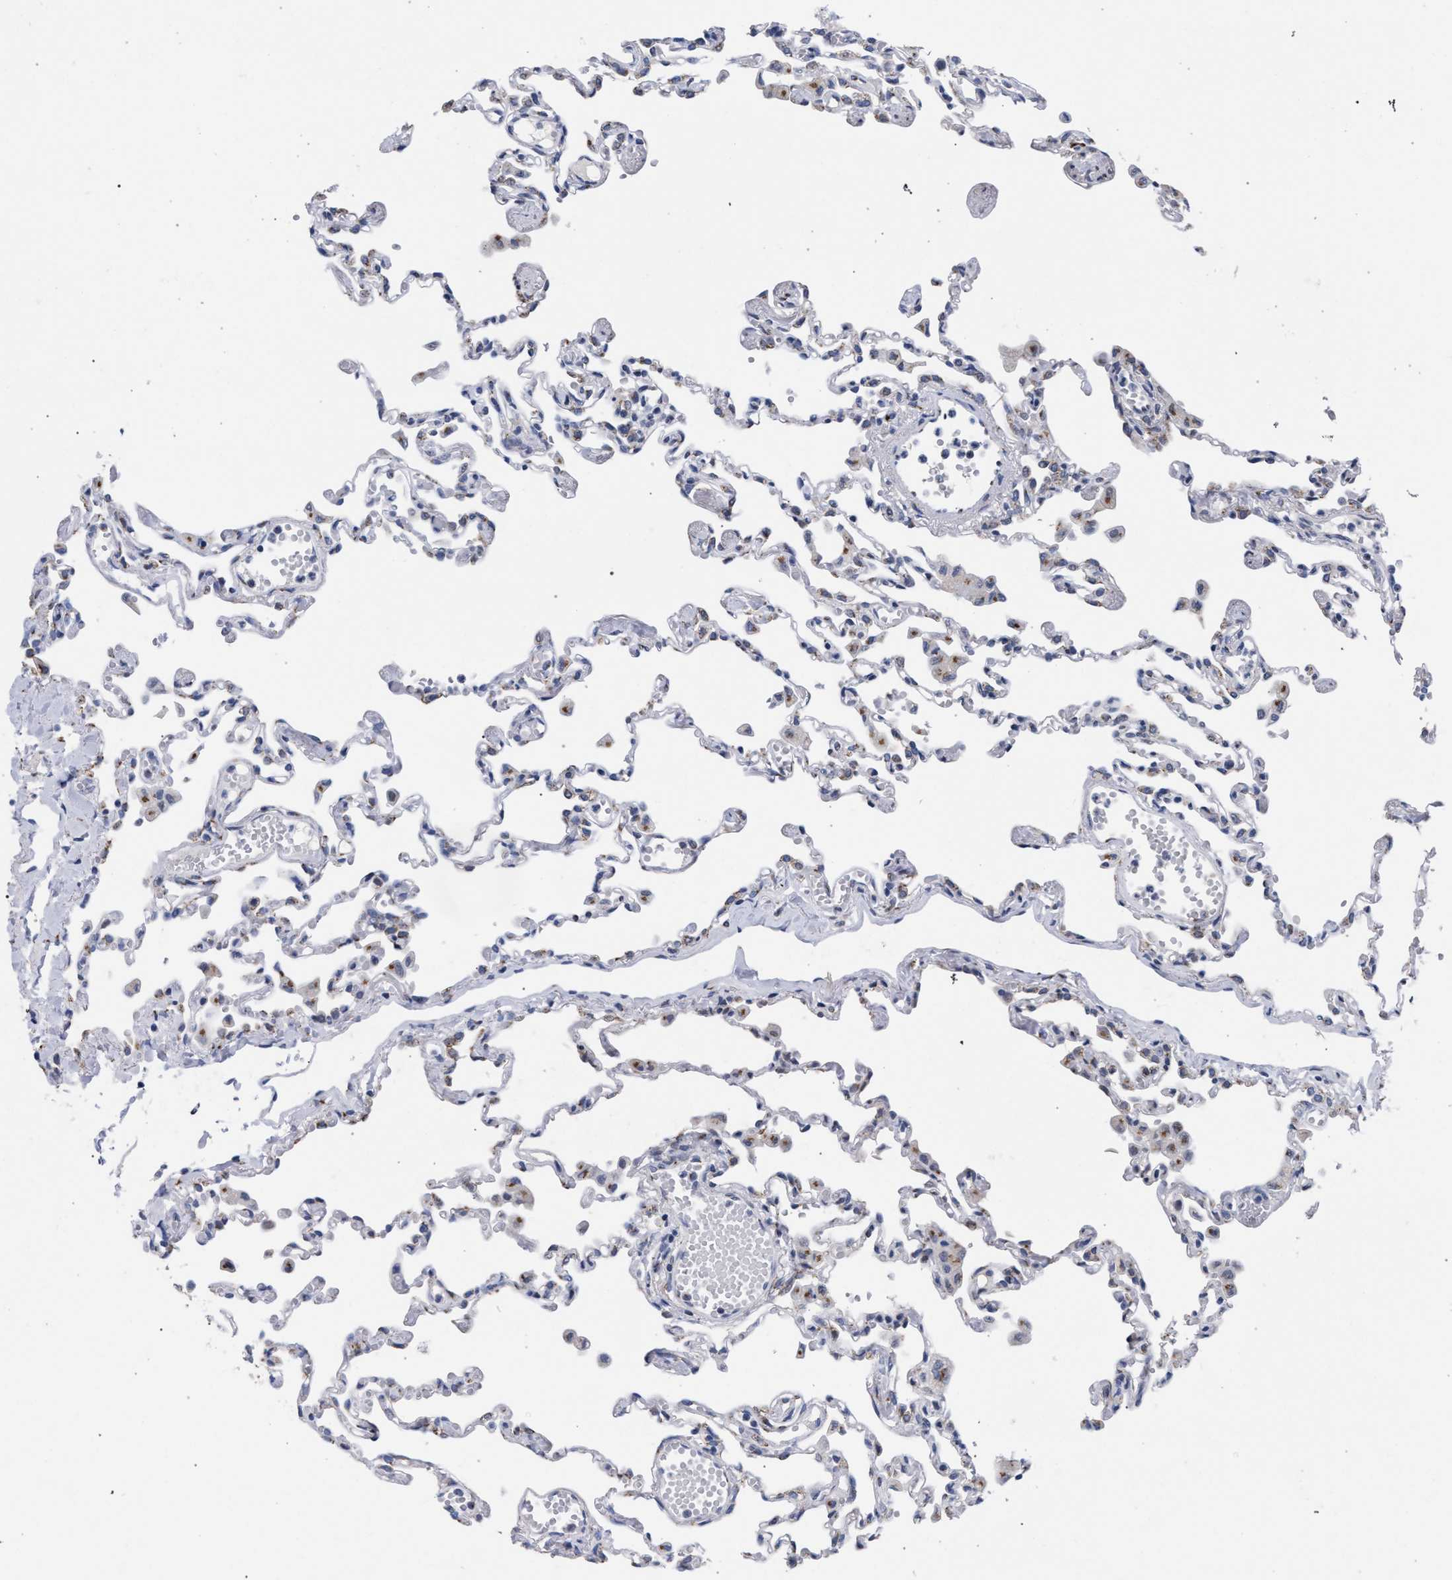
{"staining": {"intensity": "weak", "quantity": "25%-75%", "location": "cytoplasmic/membranous"}, "tissue": "lung", "cell_type": "Alveolar cells", "image_type": "normal", "snomed": [{"axis": "morphology", "description": "Normal tissue, NOS"}, {"axis": "topography", "description": "Bronchus"}, {"axis": "topography", "description": "Lung"}], "caption": "Lung was stained to show a protein in brown. There is low levels of weak cytoplasmic/membranous positivity in approximately 25%-75% of alveolar cells.", "gene": "GOLGA2", "patient": {"sex": "female", "age": 49}}